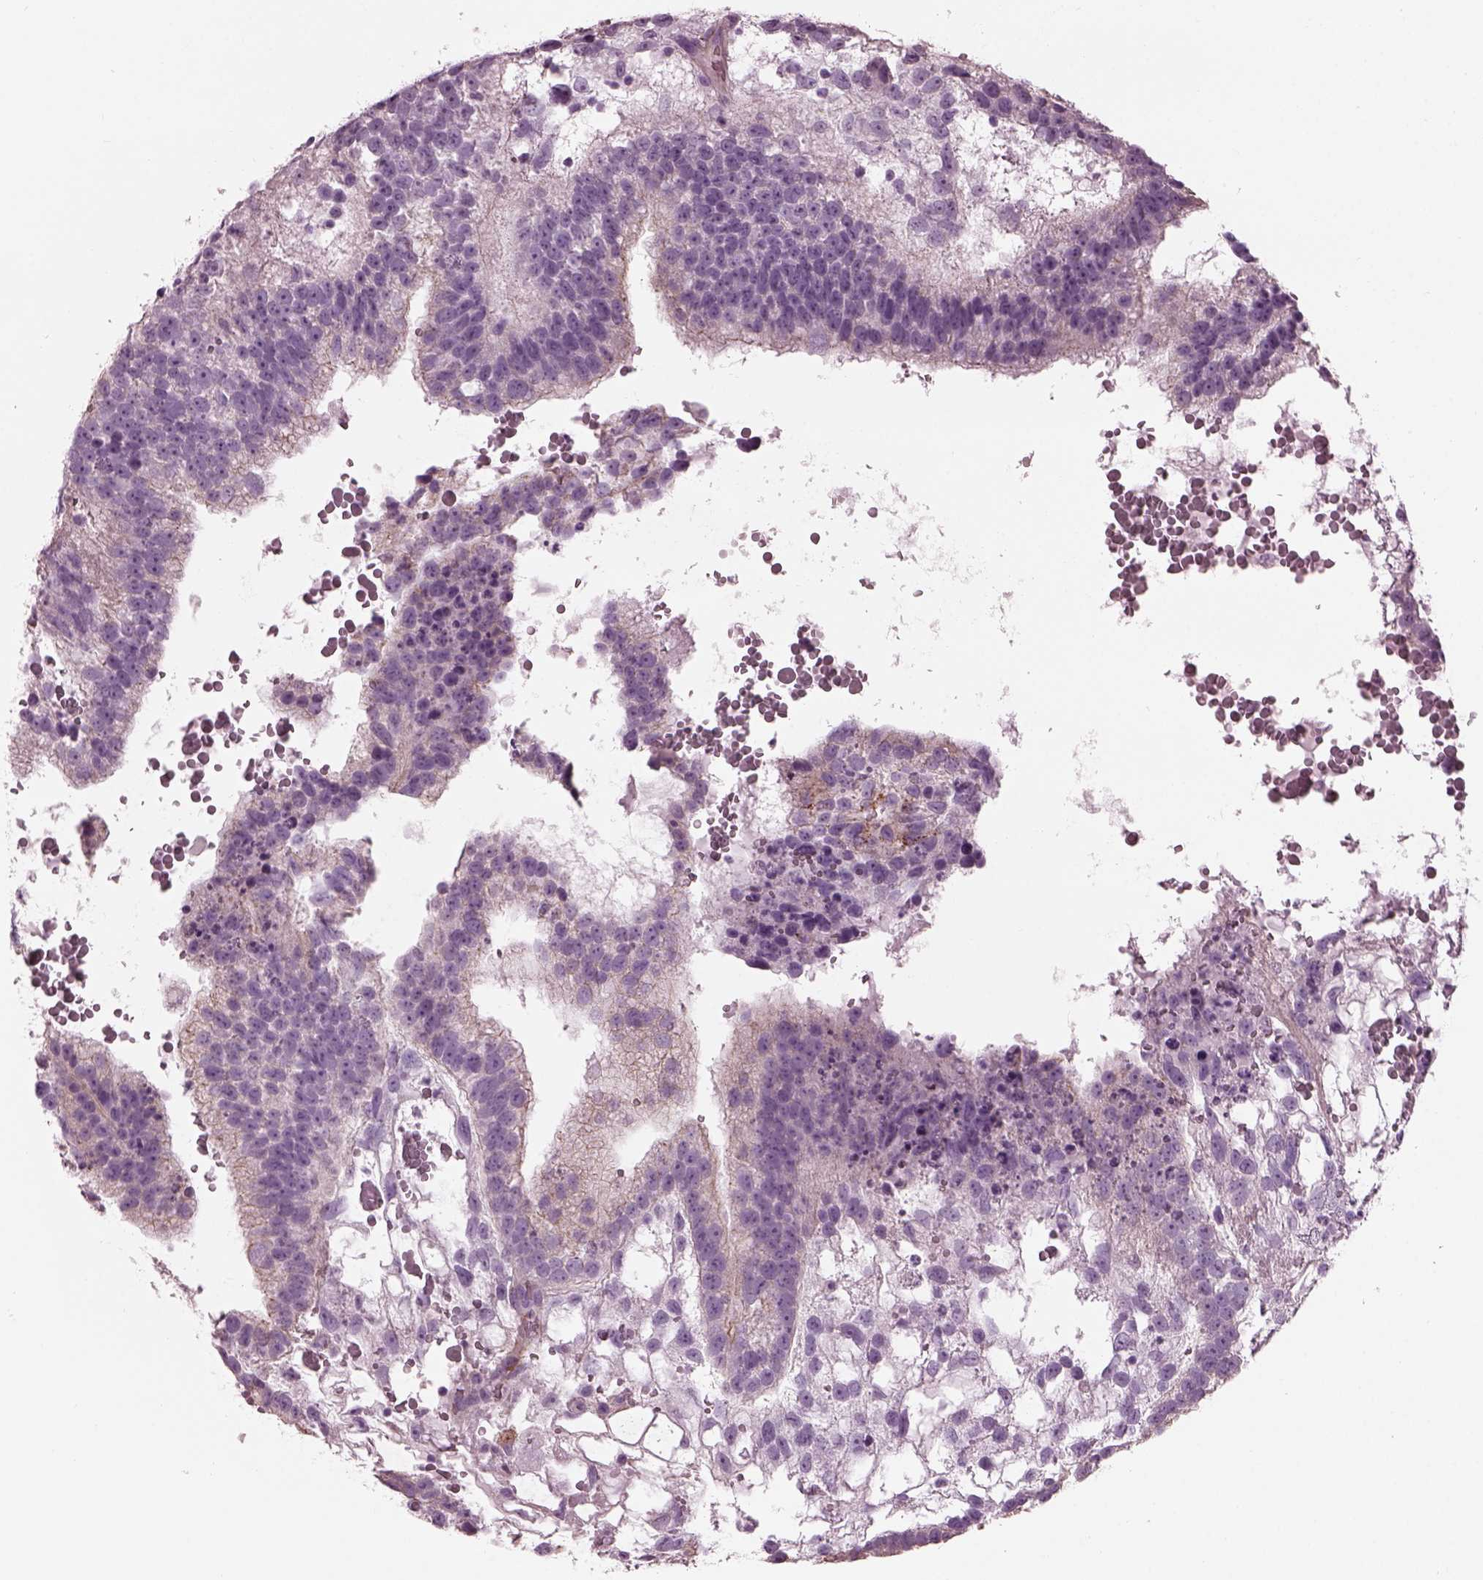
{"staining": {"intensity": "negative", "quantity": "none", "location": "none"}, "tissue": "testis cancer", "cell_type": "Tumor cells", "image_type": "cancer", "snomed": [{"axis": "morphology", "description": "Normal tissue, NOS"}, {"axis": "morphology", "description": "Carcinoma, Embryonal, NOS"}, {"axis": "topography", "description": "Testis"}, {"axis": "topography", "description": "Epididymis"}], "caption": "High power microscopy micrograph of an immunohistochemistry (IHC) photomicrograph of testis cancer (embryonal carcinoma), revealing no significant expression in tumor cells.", "gene": "BFSP1", "patient": {"sex": "male", "age": 32}}